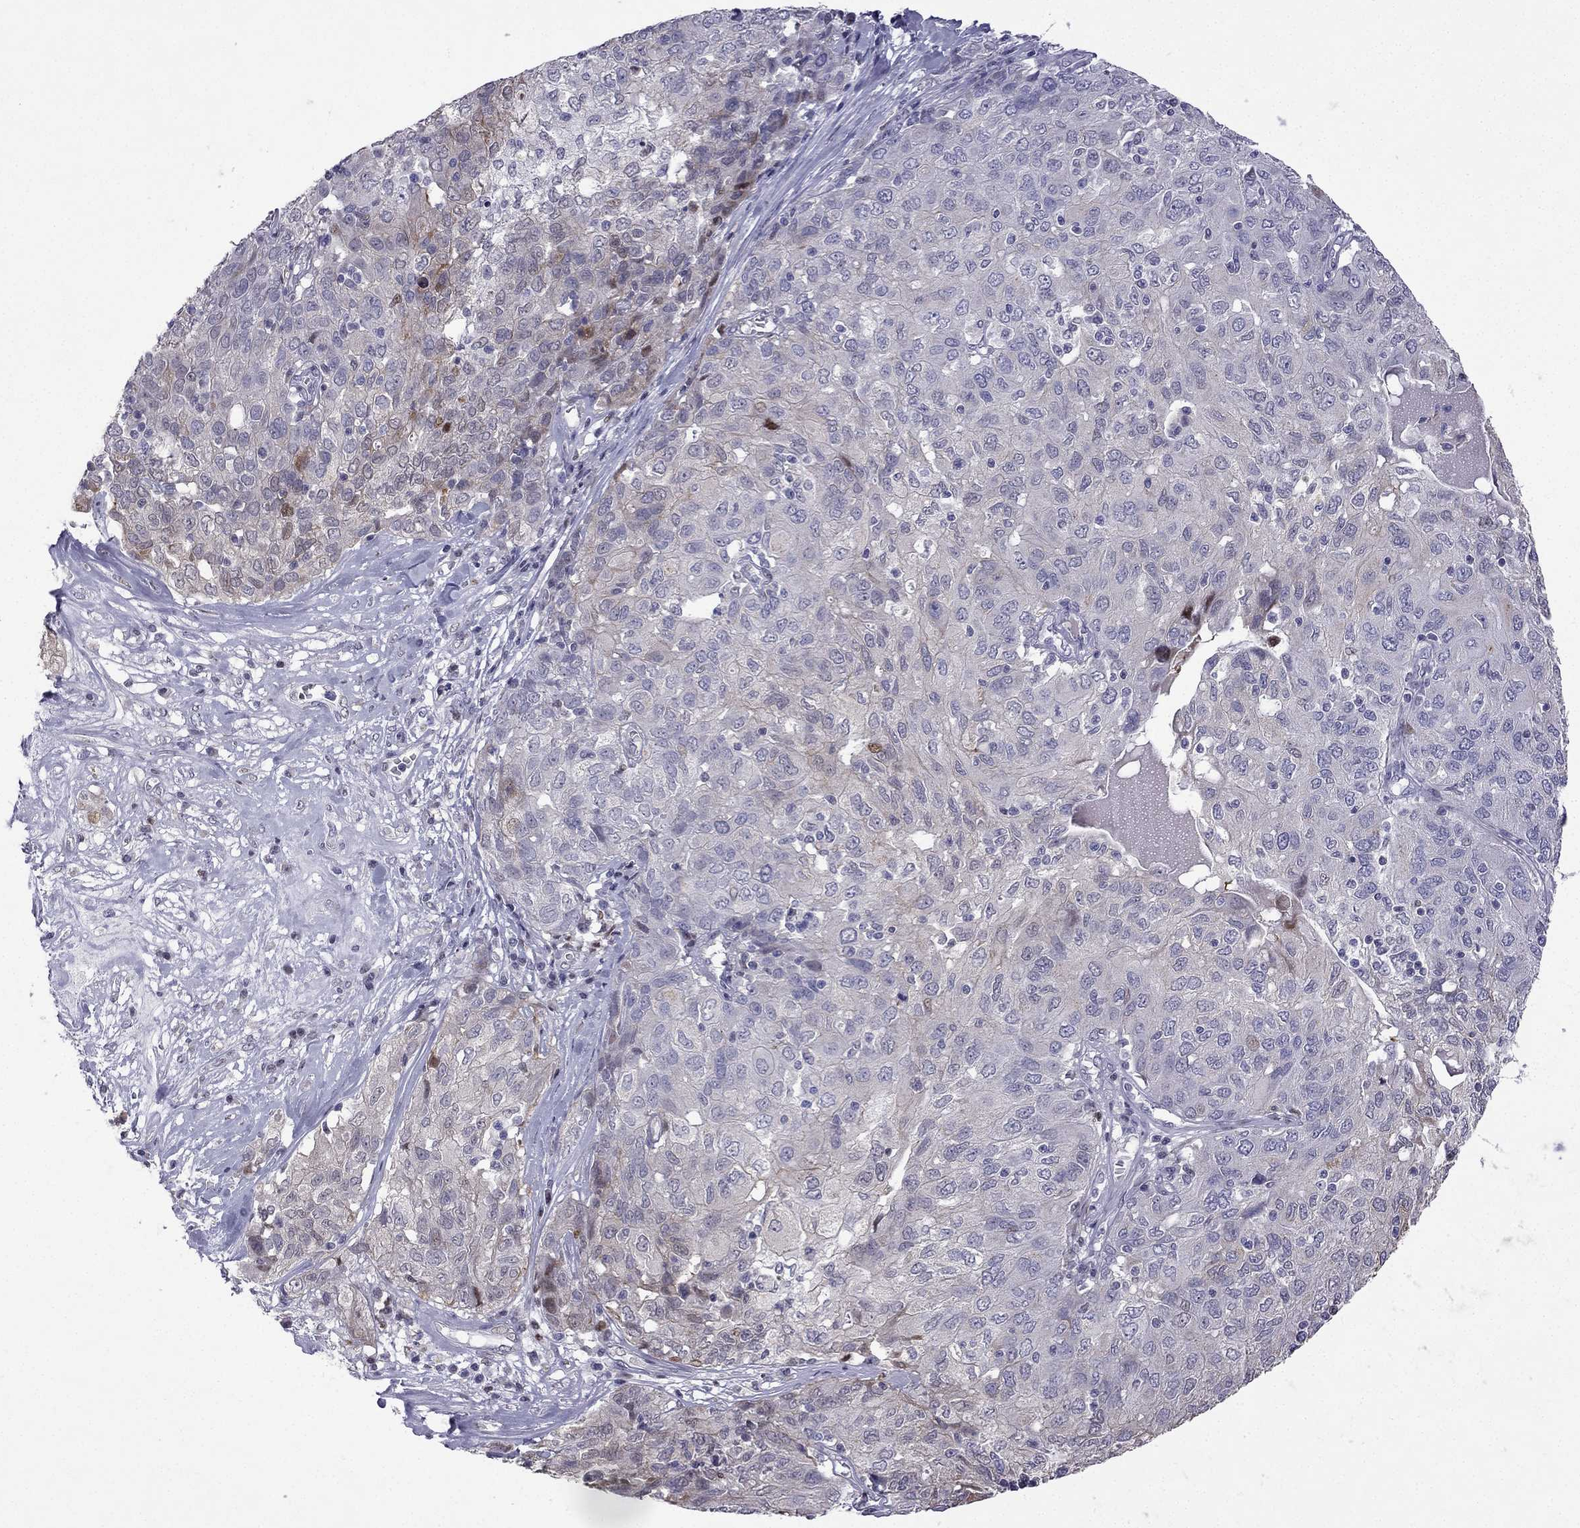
{"staining": {"intensity": "weak", "quantity": "<25%", "location": "cytoplasmic/membranous"}, "tissue": "ovarian cancer", "cell_type": "Tumor cells", "image_type": "cancer", "snomed": [{"axis": "morphology", "description": "Carcinoma, endometroid"}, {"axis": "topography", "description": "Ovary"}], "caption": "Ovarian endometroid carcinoma stained for a protein using IHC demonstrates no staining tumor cells.", "gene": "CFAP70", "patient": {"sex": "female", "age": 50}}